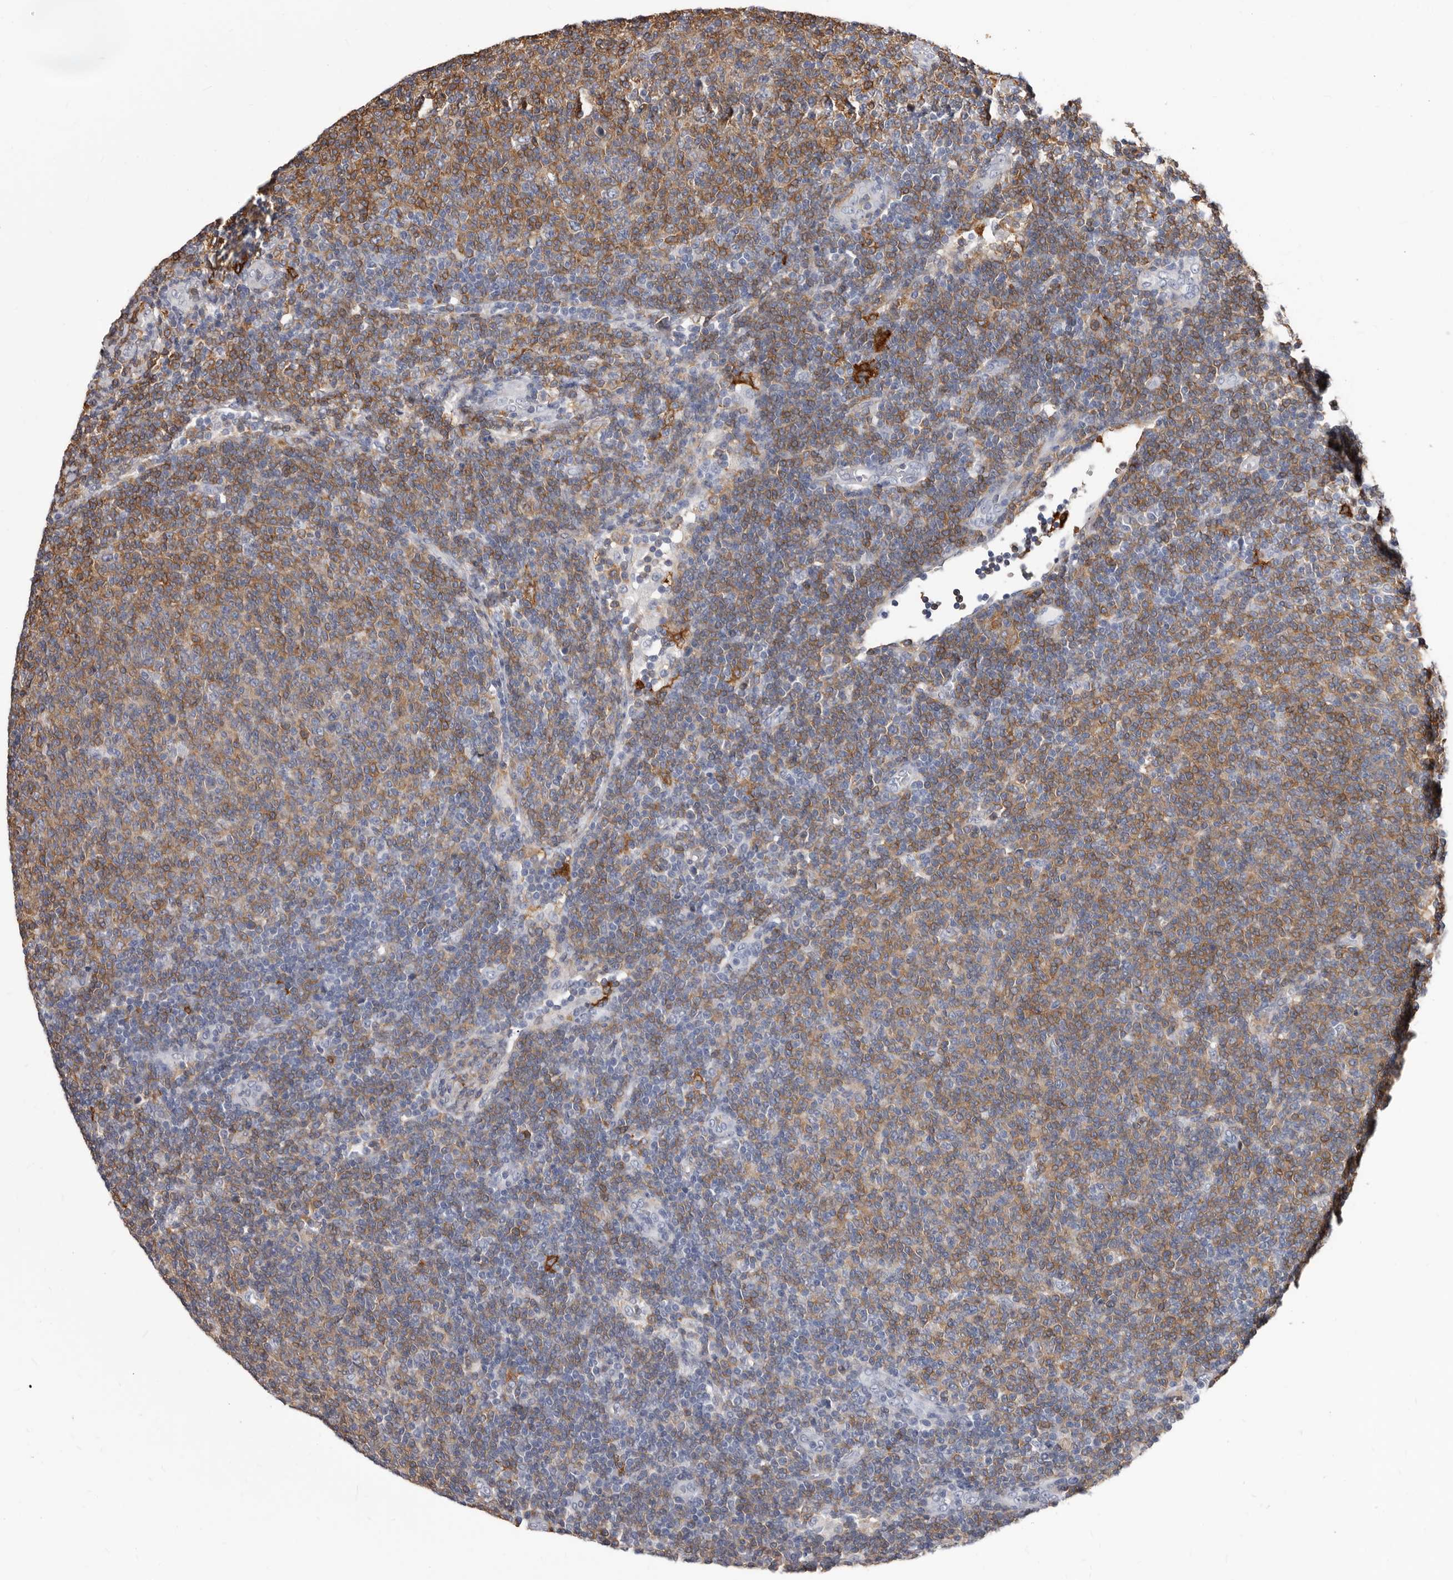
{"staining": {"intensity": "moderate", "quantity": "25%-75%", "location": "cytoplasmic/membranous"}, "tissue": "lymphoma", "cell_type": "Tumor cells", "image_type": "cancer", "snomed": [{"axis": "morphology", "description": "Malignant lymphoma, non-Hodgkin's type, Low grade"}, {"axis": "topography", "description": "Lymph node"}], "caption": "This is an image of immunohistochemistry staining of malignant lymphoma, non-Hodgkin's type (low-grade), which shows moderate staining in the cytoplasmic/membranous of tumor cells.", "gene": "NIBAN1", "patient": {"sex": "male", "age": 66}}